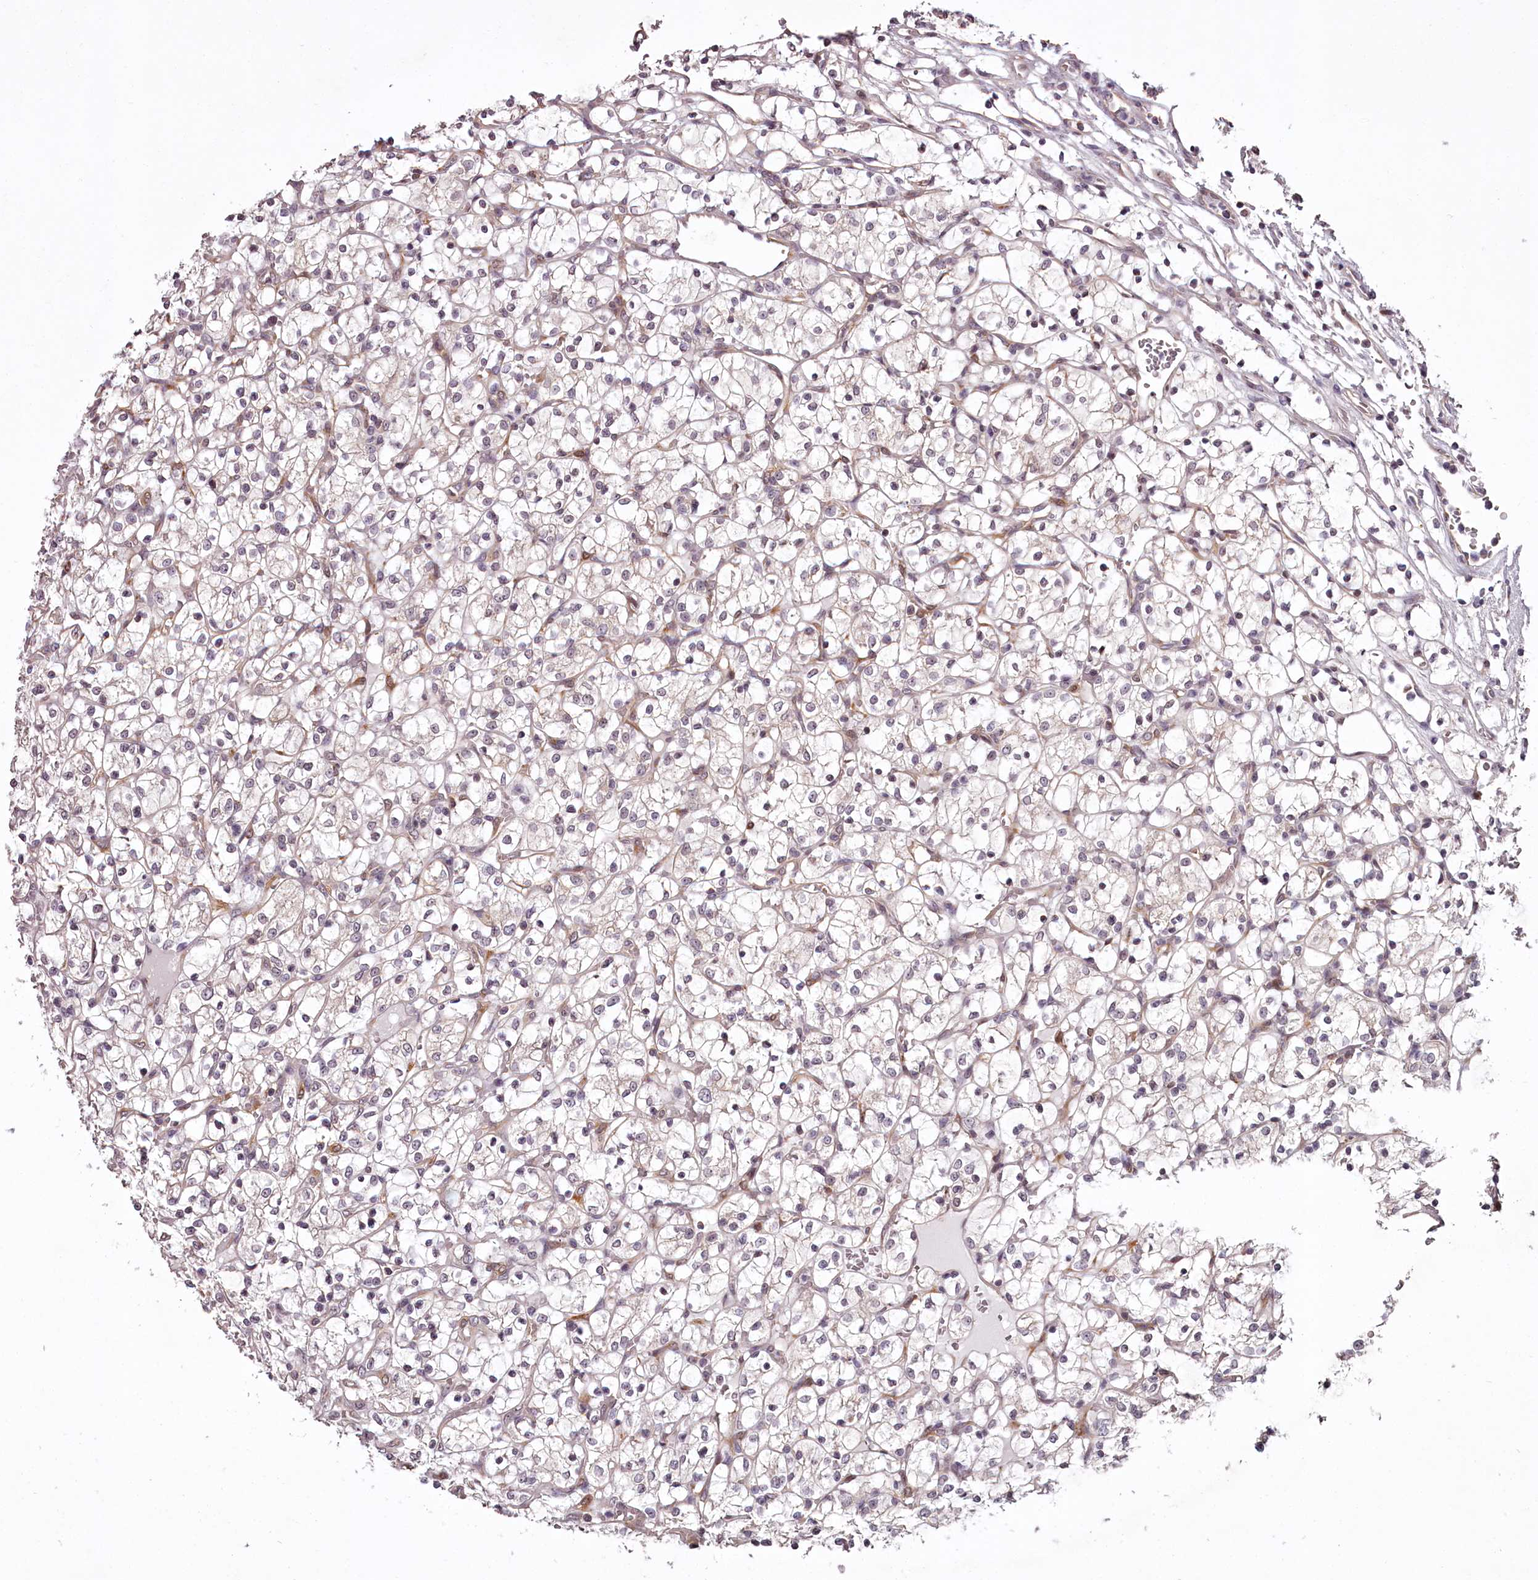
{"staining": {"intensity": "negative", "quantity": "none", "location": "none"}, "tissue": "renal cancer", "cell_type": "Tumor cells", "image_type": "cancer", "snomed": [{"axis": "morphology", "description": "Adenocarcinoma, NOS"}, {"axis": "topography", "description": "Kidney"}], "caption": "Tumor cells are negative for brown protein staining in adenocarcinoma (renal).", "gene": "CCDC92", "patient": {"sex": "female", "age": 69}}